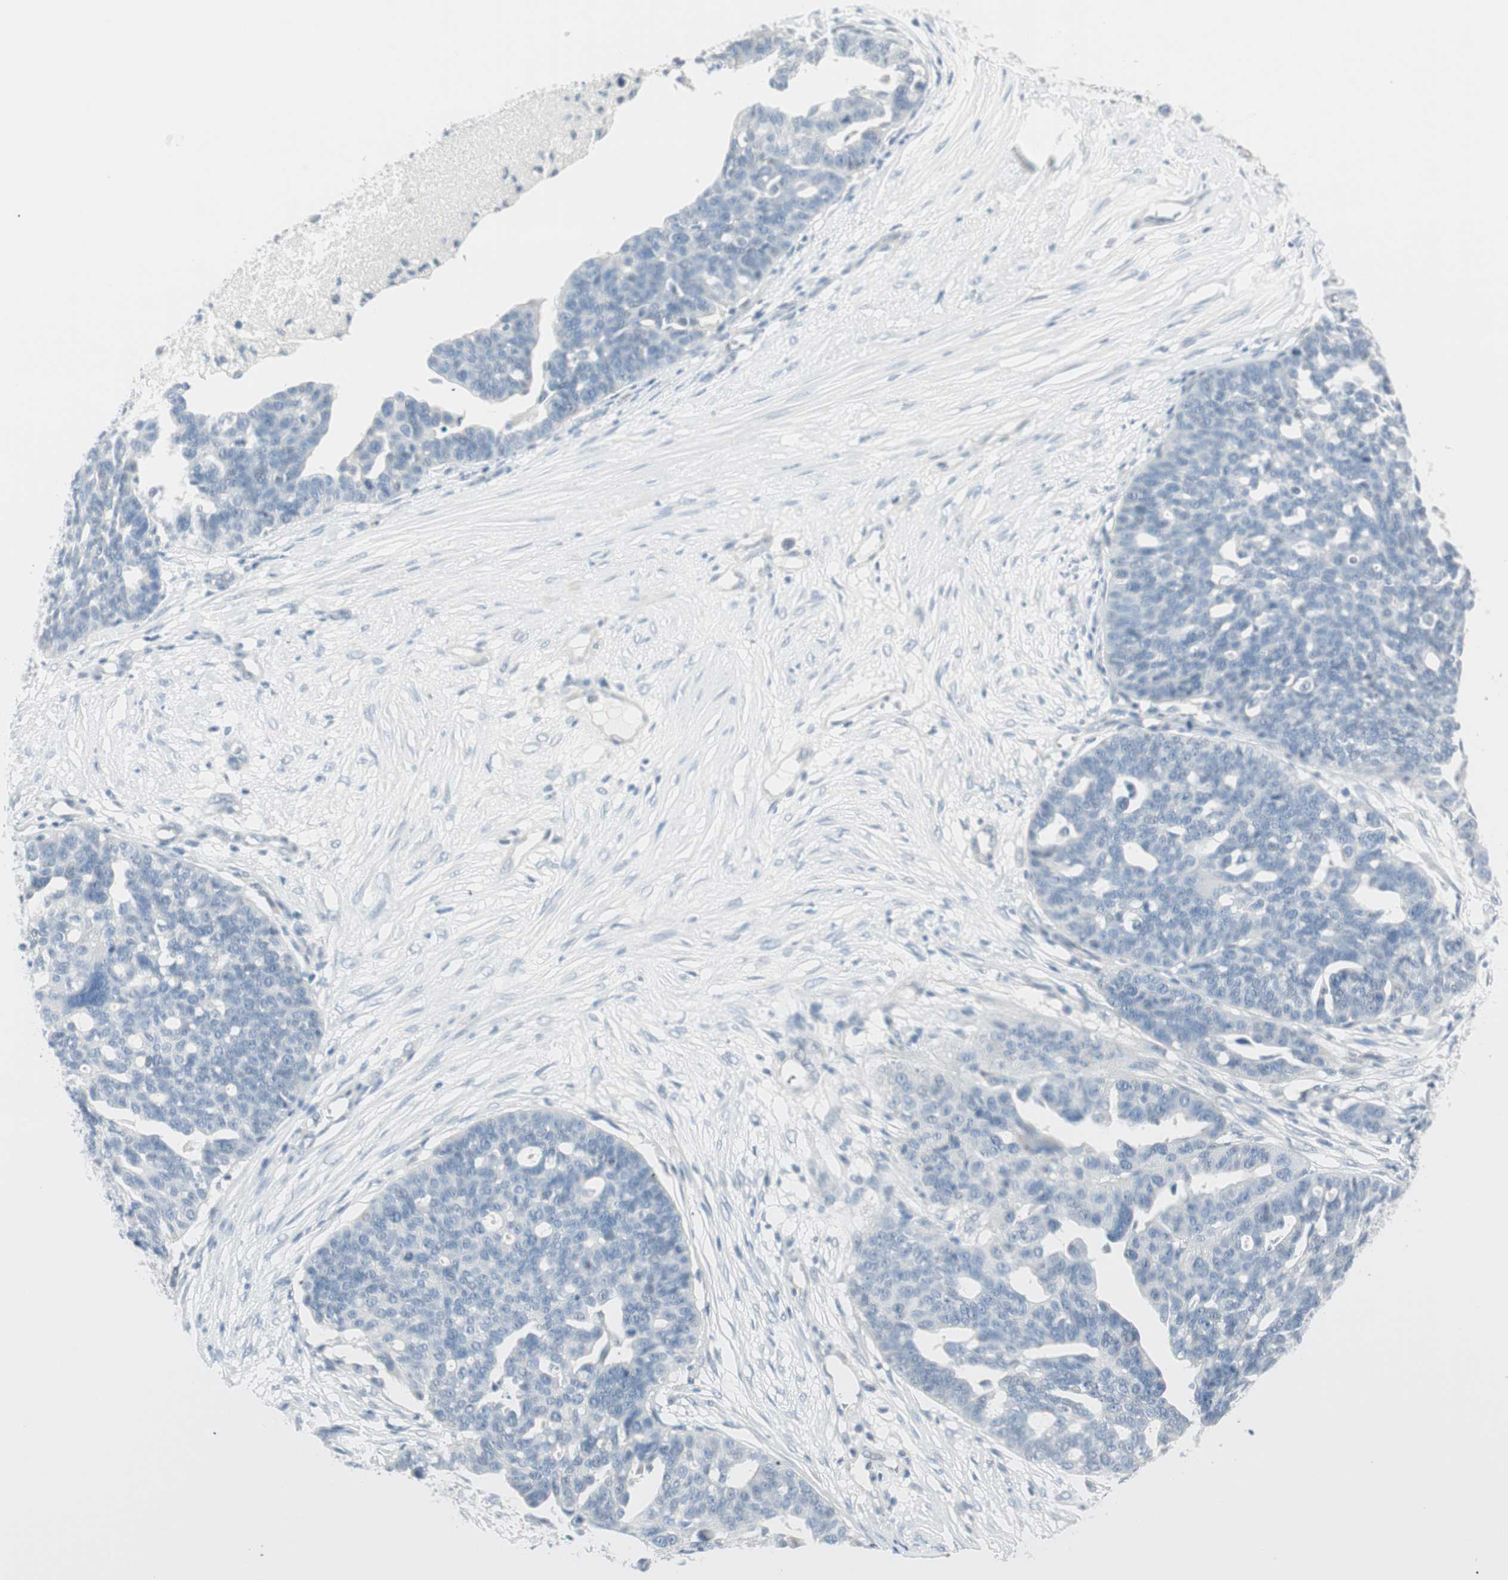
{"staining": {"intensity": "negative", "quantity": "none", "location": "none"}, "tissue": "ovarian cancer", "cell_type": "Tumor cells", "image_type": "cancer", "snomed": [{"axis": "morphology", "description": "Cystadenocarcinoma, serous, NOS"}, {"axis": "topography", "description": "Ovary"}], "caption": "Immunohistochemistry photomicrograph of neoplastic tissue: ovarian serous cystadenocarcinoma stained with DAB (3,3'-diaminobenzidine) reveals no significant protein staining in tumor cells. (Brightfield microscopy of DAB (3,3'-diaminobenzidine) immunohistochemistry (IHC) at high magnification).", "gene": "MLLT10", "patient": {"sex": "female", "age": 59}}